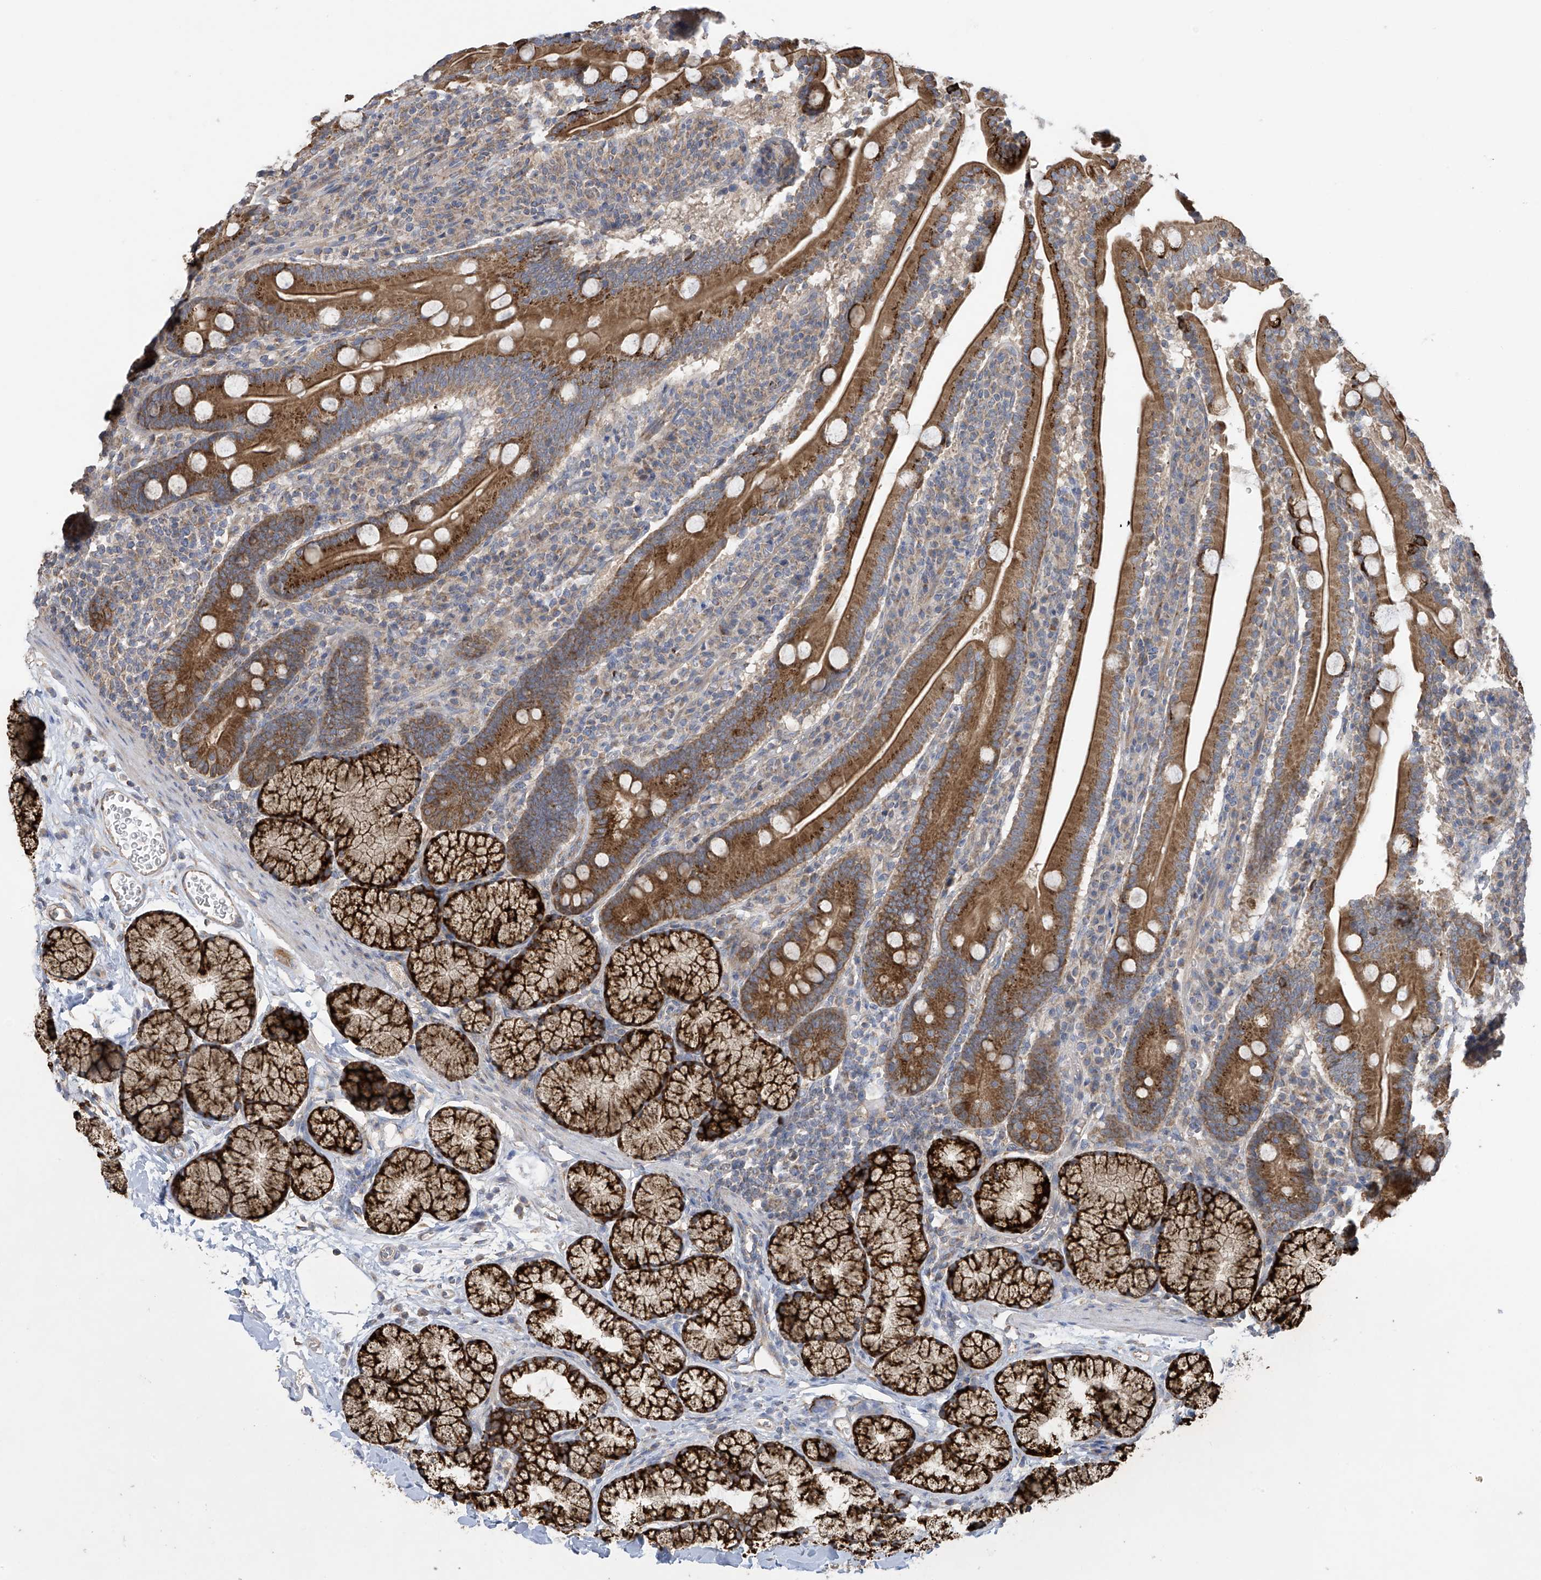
{"staining": {"intensity": "strong", "quantity": ">75%", "location": "cytoplasmic/membranous"}, "tissue": "duodenum", "cell_type": "Glandular cells", "image_type": "normal", "snomed": [{"axis": "morphology", "description": "Normal tissue, NOS"}, {"axis": "topography", "description": "Duodenum"}], "caption": "Immunohistochemistry histopathology image of normal duodenum: duodenum stained using immunohistochemistry (IHC) demonstrates high levels of strong protein expression localized specifically in the cytoplasmic/membranous of glandular cells, appearing as a cytoplasmic/membranous brown color.", "gene": "PNPT1", "patient": {"sex": "male", "age": 35}}